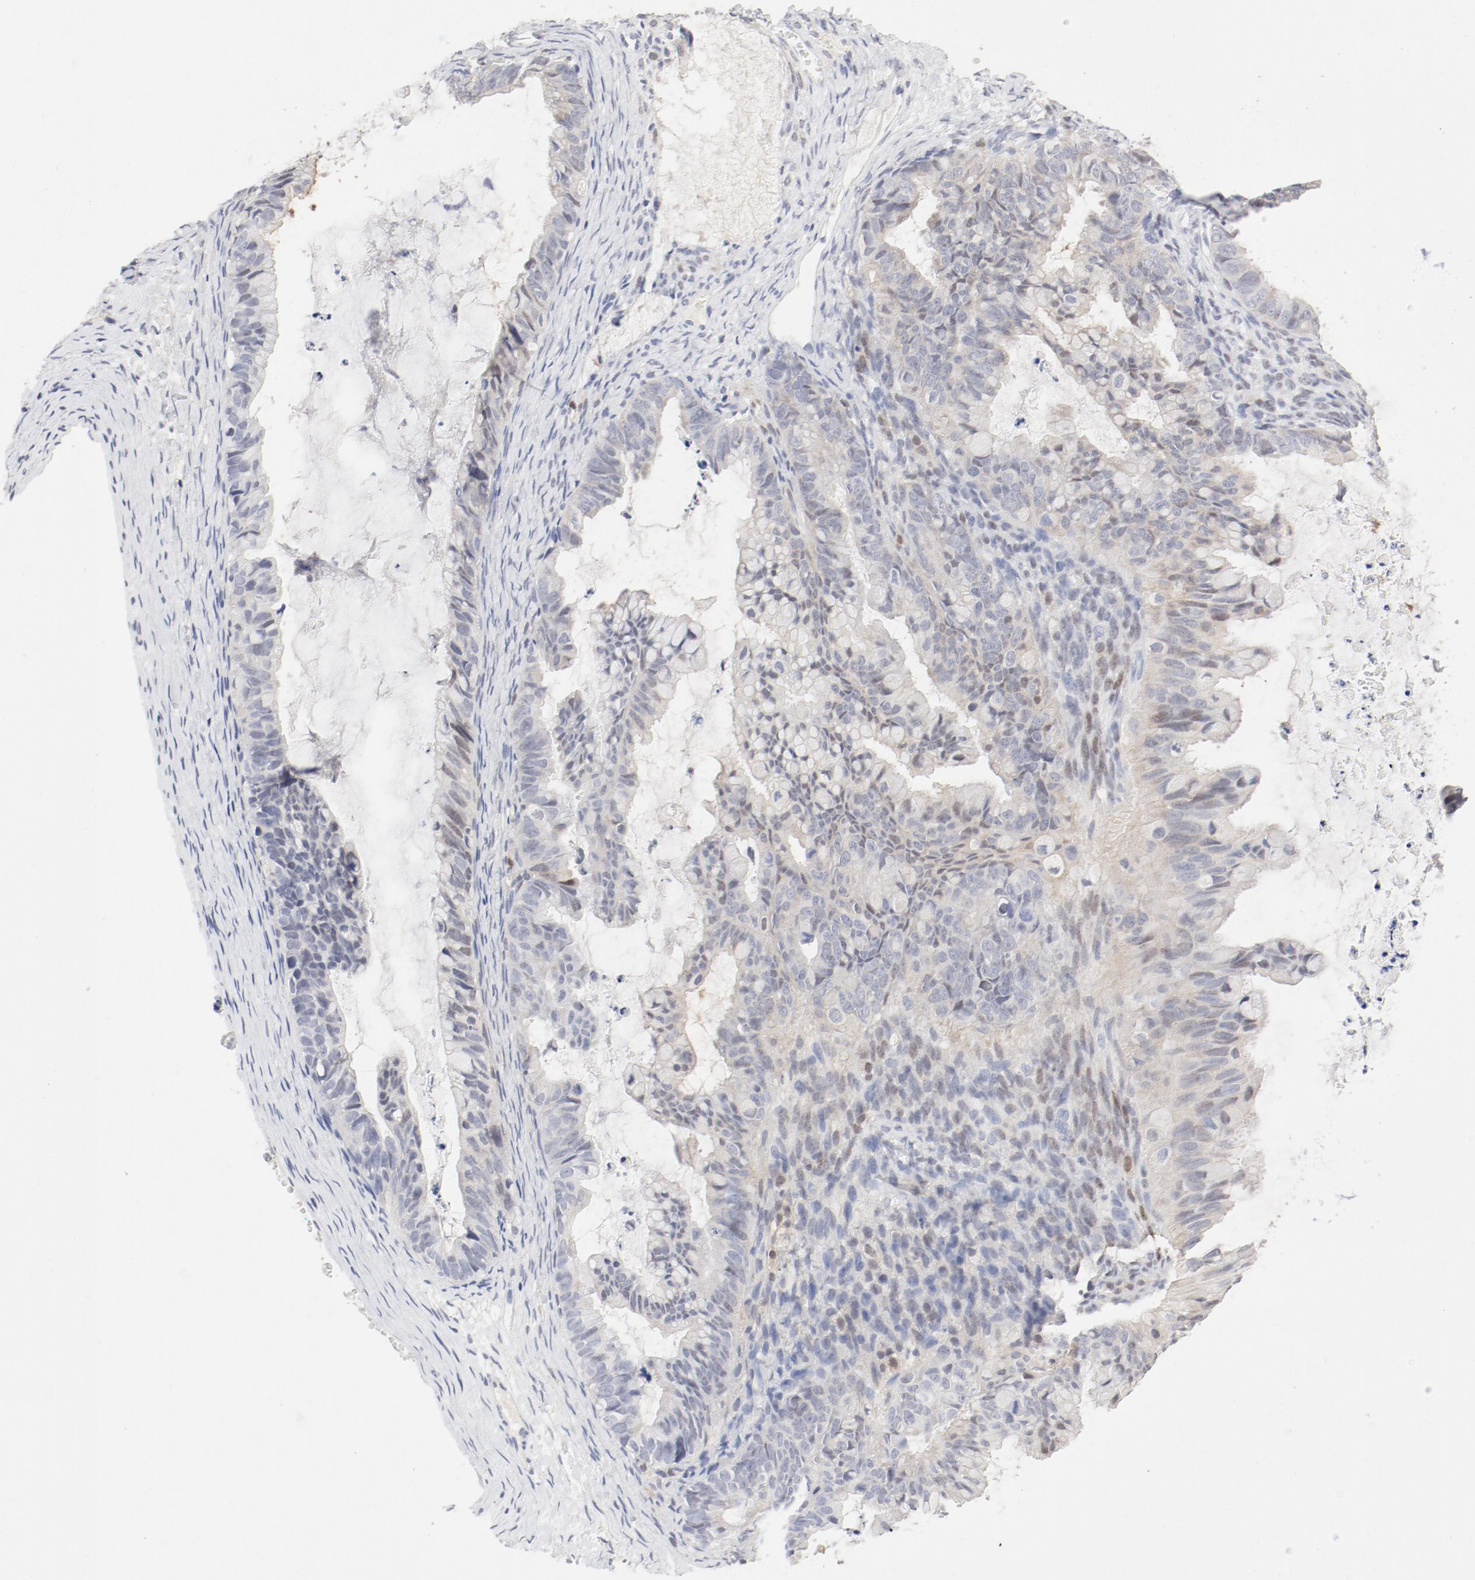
{"staining": {"intensity": "weak", "quantity": "<25%", "location": "cytoplasmic/membranous"}, "tissue": "ovarian cancer", "cell_type": "Tumor cells", "image_type": "cancer", "snomed": [{"axis": "morphology", "description": "Cystadenocarcinoma, mucinous, NOS"}, {"axis": "topography", "description": "Ovary"}], "caption": "Mucinous cystadenocarcinoma (ovarian) was stained to show a protein in brown. There is no significant staining in tumor cells. (Stains: DAB (3,3'-diaminobenzidine) immunohistochemistry with hematoxylin counter stain, Microscopy: brightfield microscopy at high magnification).", "gene": "PGM1", "patient": {"sex": "female", "age": 36}}